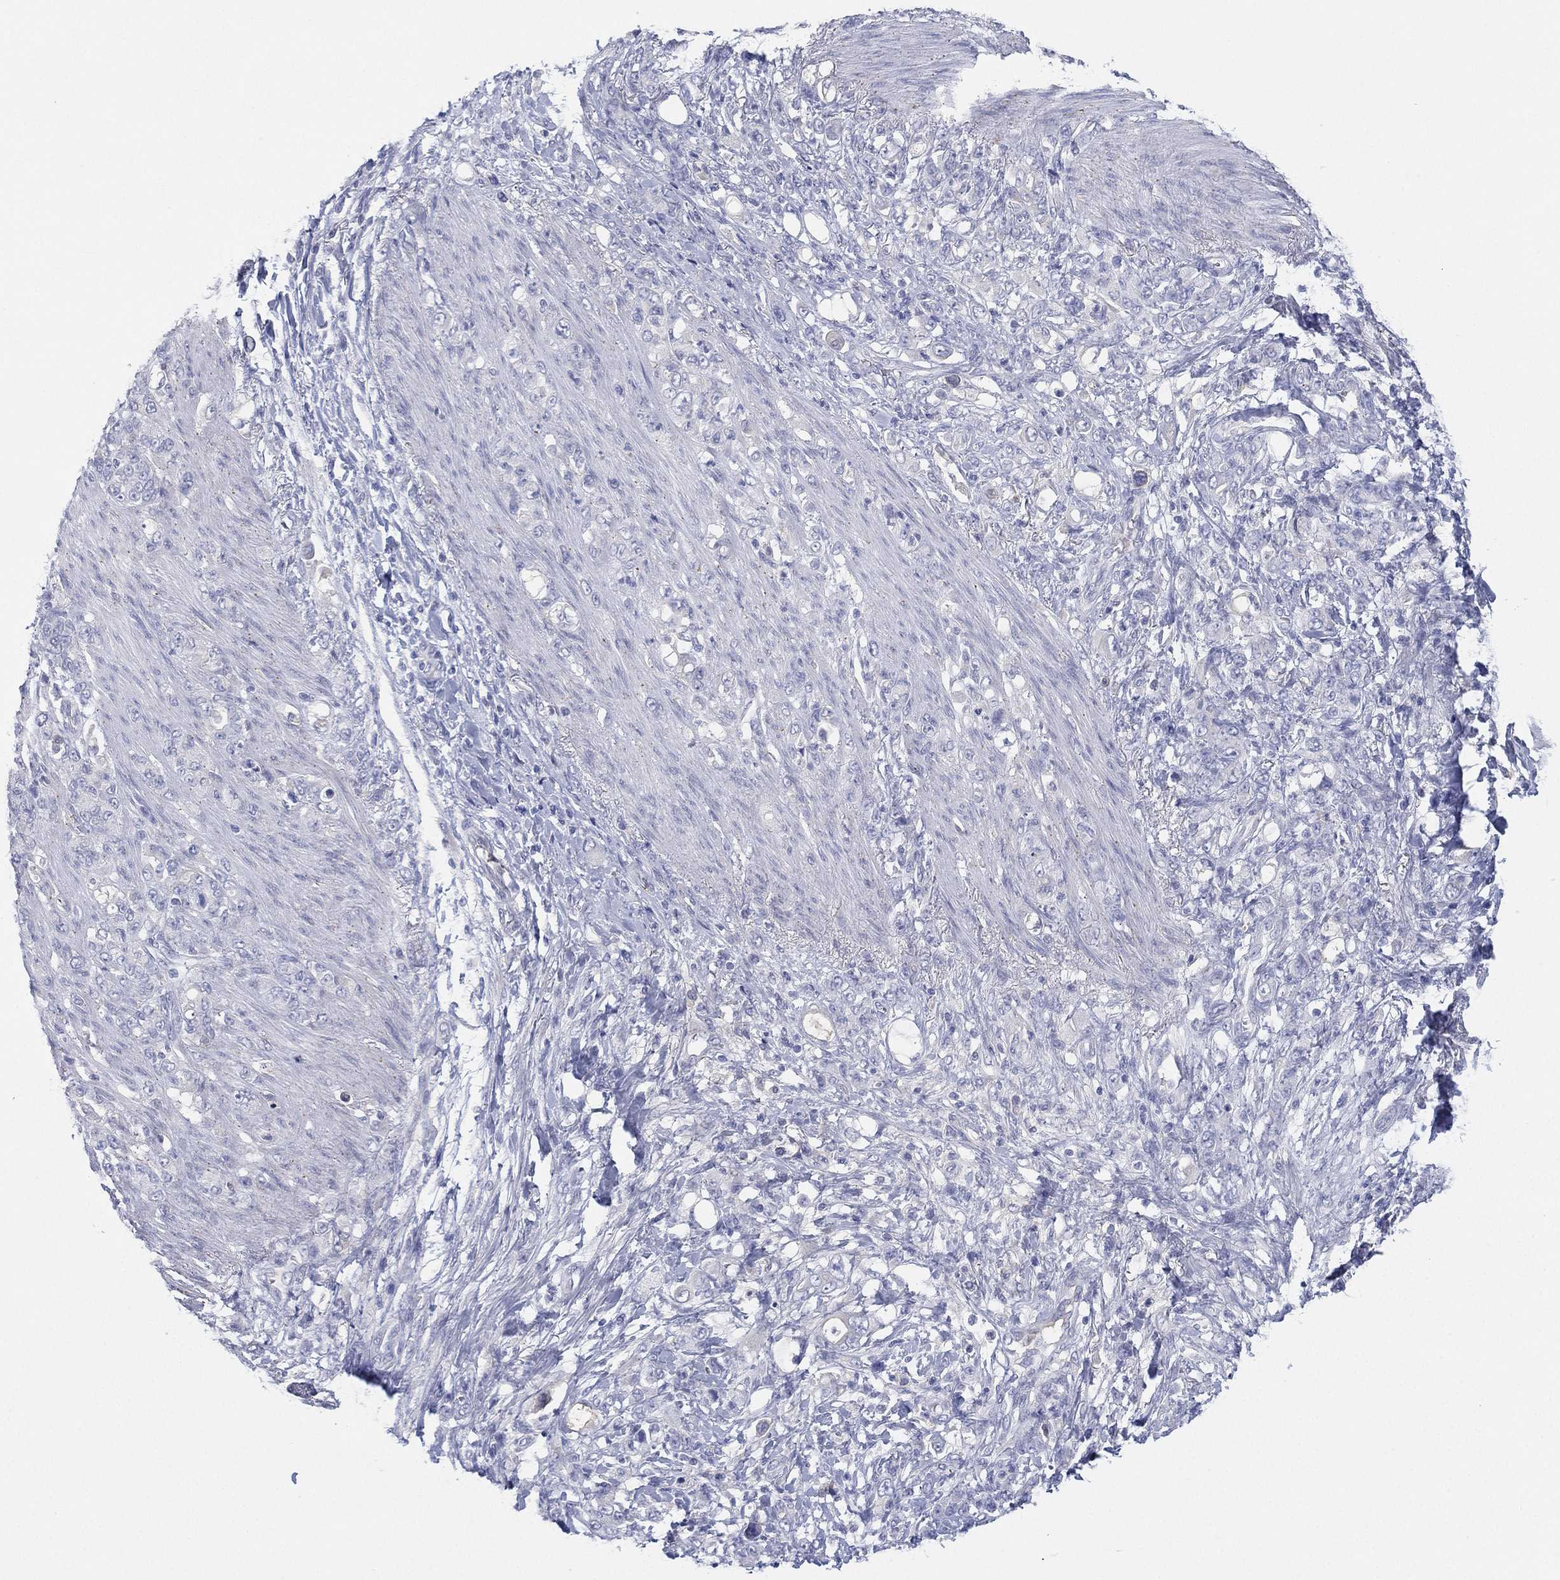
{"staining": {"intensity": "negative", "quantity": "none", "location": "none"}, "tissue": "stomach cancer", "cell_type": "Tumor cells", "image_type": "cancer", "snomed": [{"axis": "morphology", "description": "Adenocarcinoma, NOS"}, {"axis": "topography", "description": "Stomach"}], "caption": "Immunohistochemistry (IHC) of human stomach adenocarcinoma exhibits no positivity in tumor cells.", "gene": "CYP2D6", "patient": {"sex": "female", "age": 79}}